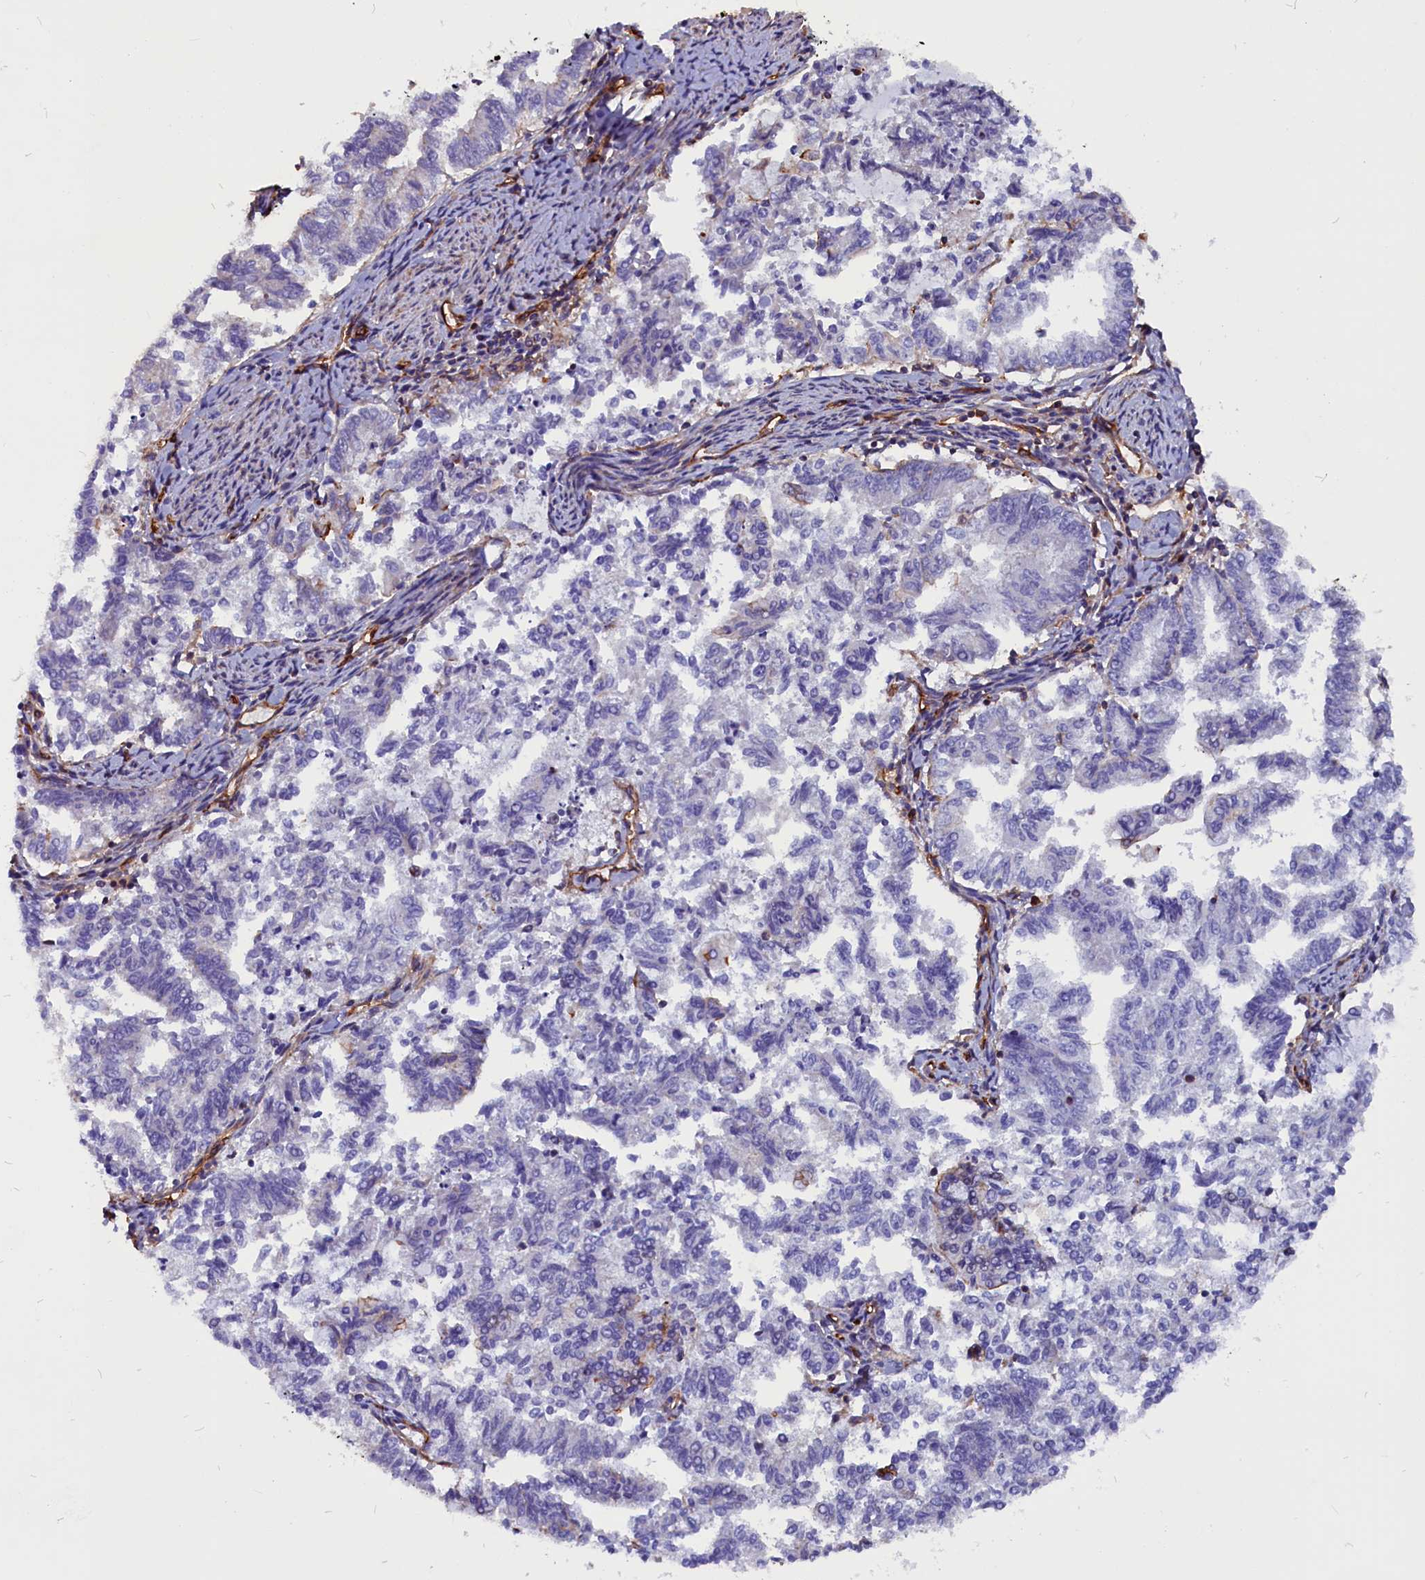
{"staining": {"intensity": "negative", "quantity": "none", "location": "none"}, "tissue": "endometrial cancer", "cell_type": "Tumor cells", "image_type": "cancer", "snomed": [{"axis": "morphology", "description": "Adenocarcinoma, NOS"}, {"axis": "topography", "description": "Endometrium"}], "caption": "High magnification brightfield microscopy of adenocarcinoma (endometrial) stained with DAB (brown) and counterstained with hematoxylin (blue): tumor cells show no significant staining.", "gene": "ZNF749", "patient": {"sex": "female", "age": 79}}